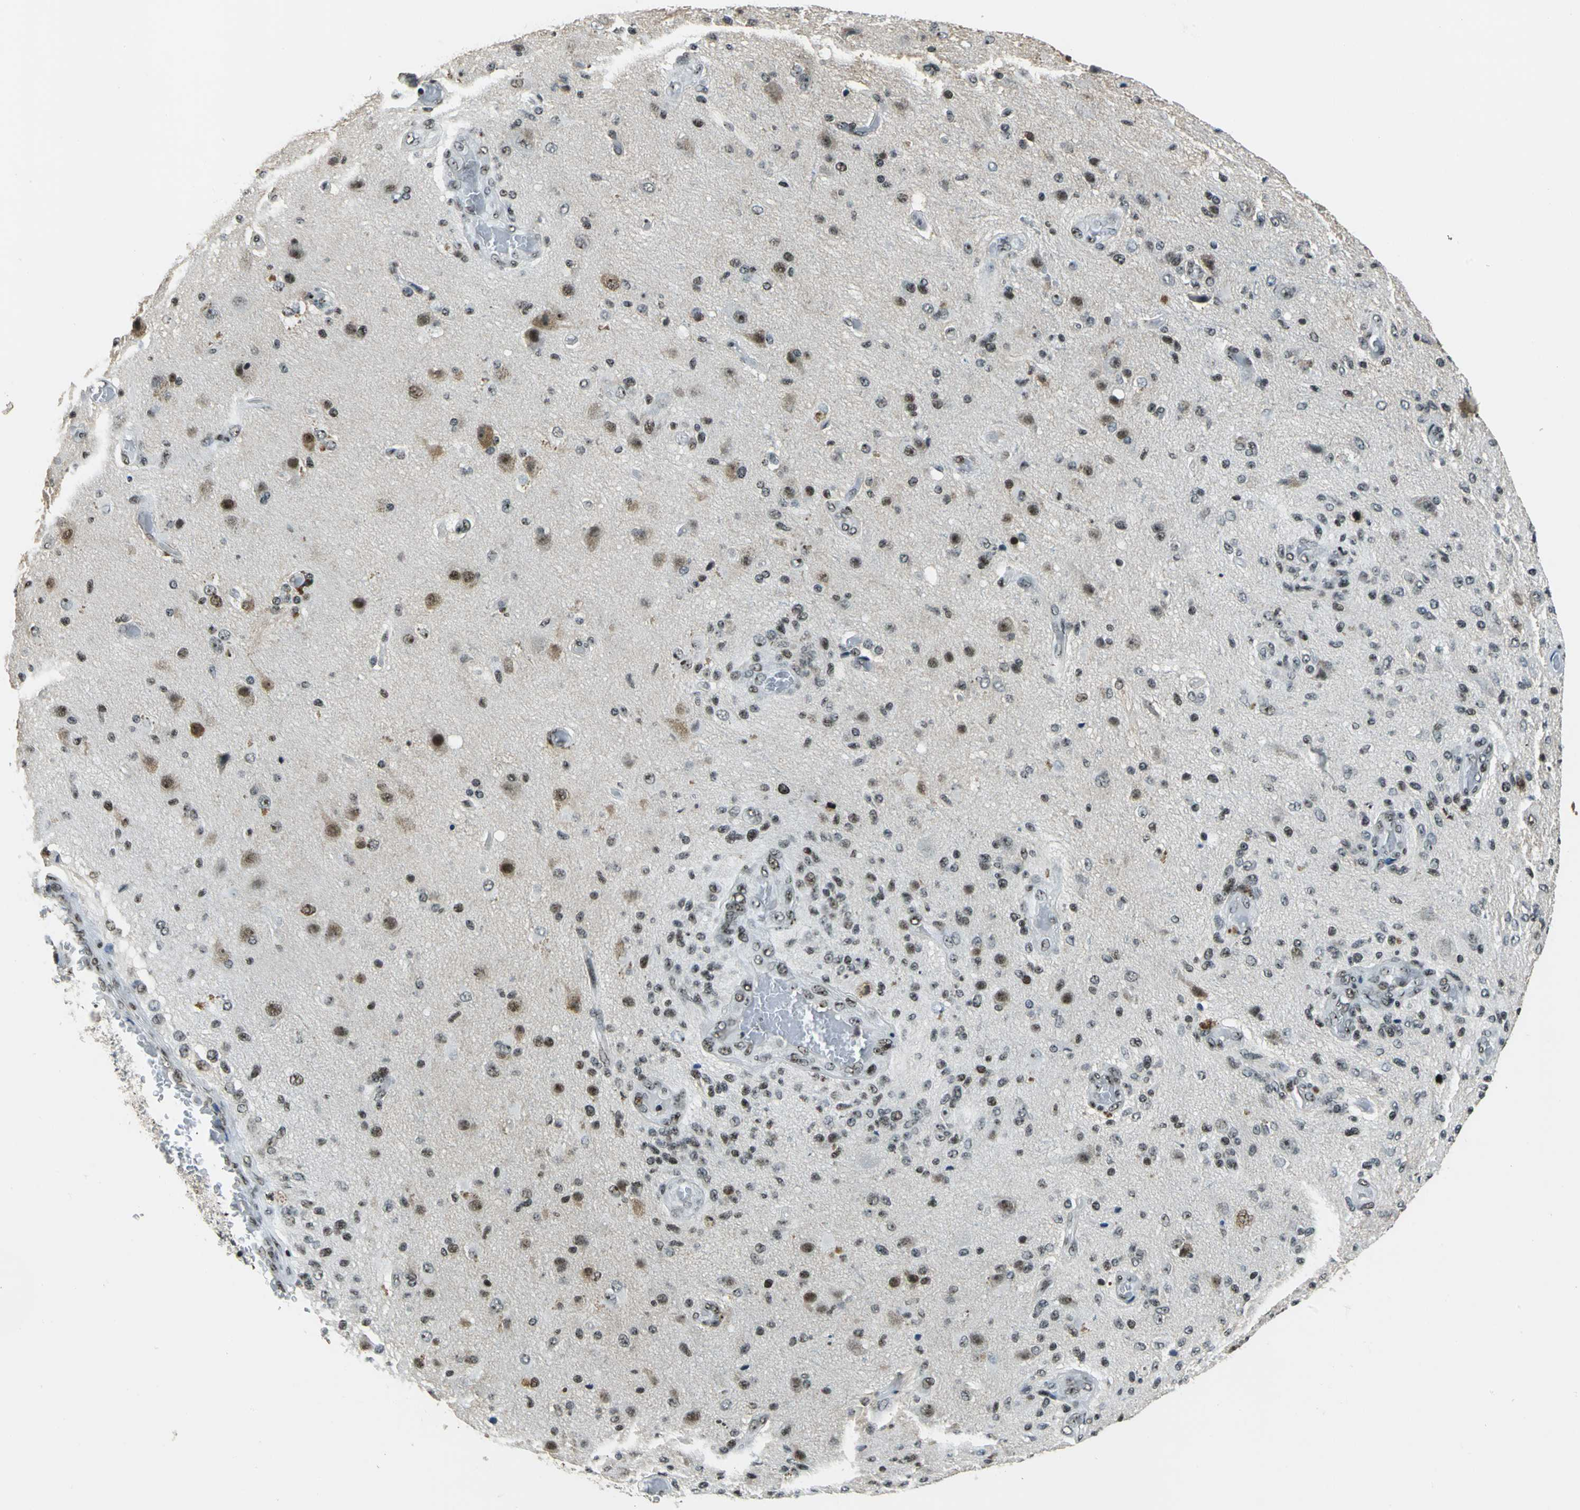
{"staining": {"intensity": "weak", "quantity": "25%-75%", "location": "nuclear"}, "tissue": "glioma", "cell_type": "Tumor cells", "image_type": "cancer", "snomed": [{"axis": "morphology", "description": "Normal tissue, NOS"}, {"axis": "morphology", "description": "Glioma, malignant, High grade"}, {"axis": "topography", "description": "Cerebral cortex"}], "caption": "Human glioma stained for a protein (brown) shows weak nuclear positive expression in about 25%-75% of tumor cells.", "gene": "UBTF", "patient": {"sex": "male", "age": 77}}